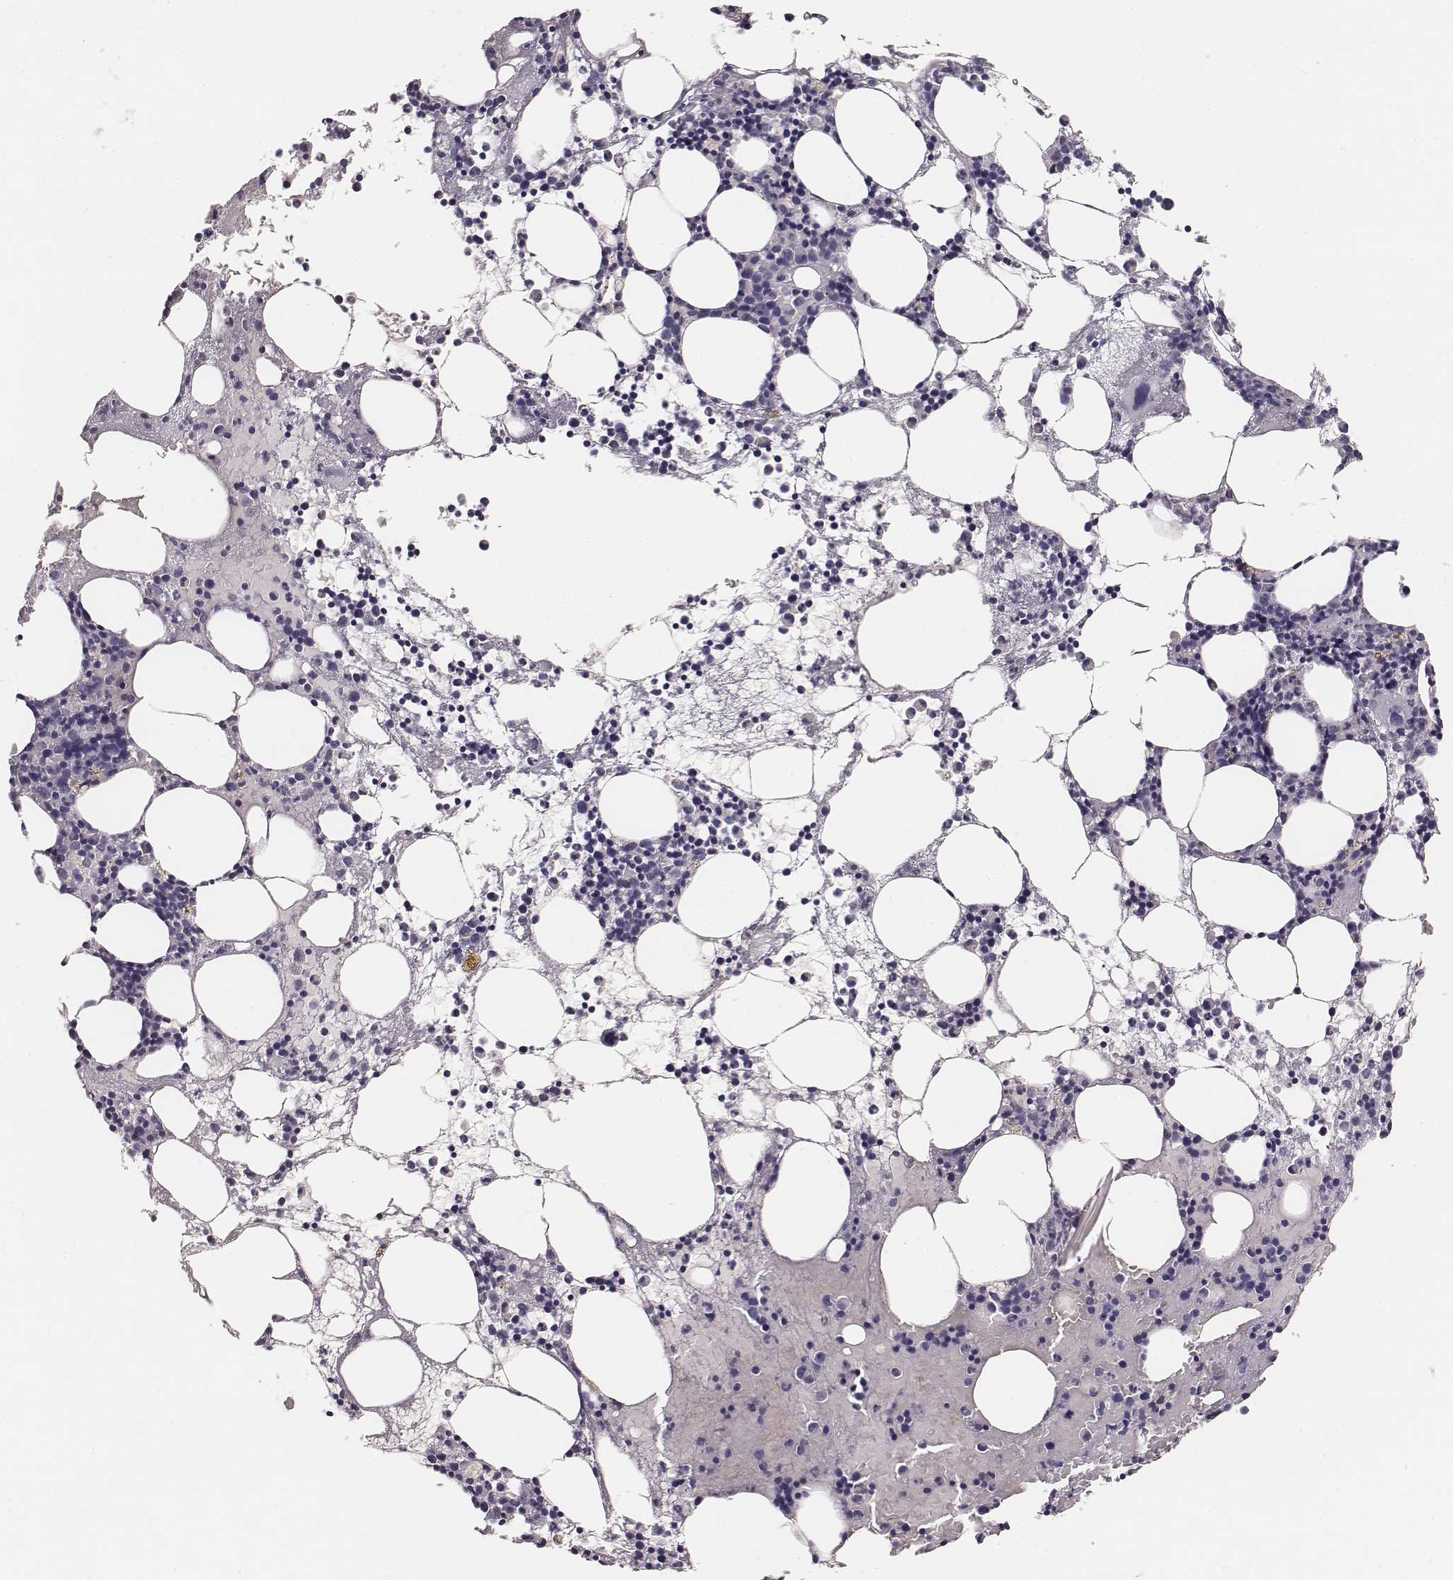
{"staining": {"intensity": "negative", "quantity": "none", "location": "none"}, "tissue": "bone marrow", "cell_type": "Hematopoietic cells", "image_type": "normal", "snomed": [{"axis": "morphology", "description": "Normal tissue, NOS"}, {"axis": "topography", "description": "Bone marrow"}], "caption": "A photomicrograph of bone marrow stained for a protein reveals no brown staining in hematopoietic cells.", "gene": "NIFK", "patient": {"sex": "male", "age": 54}}